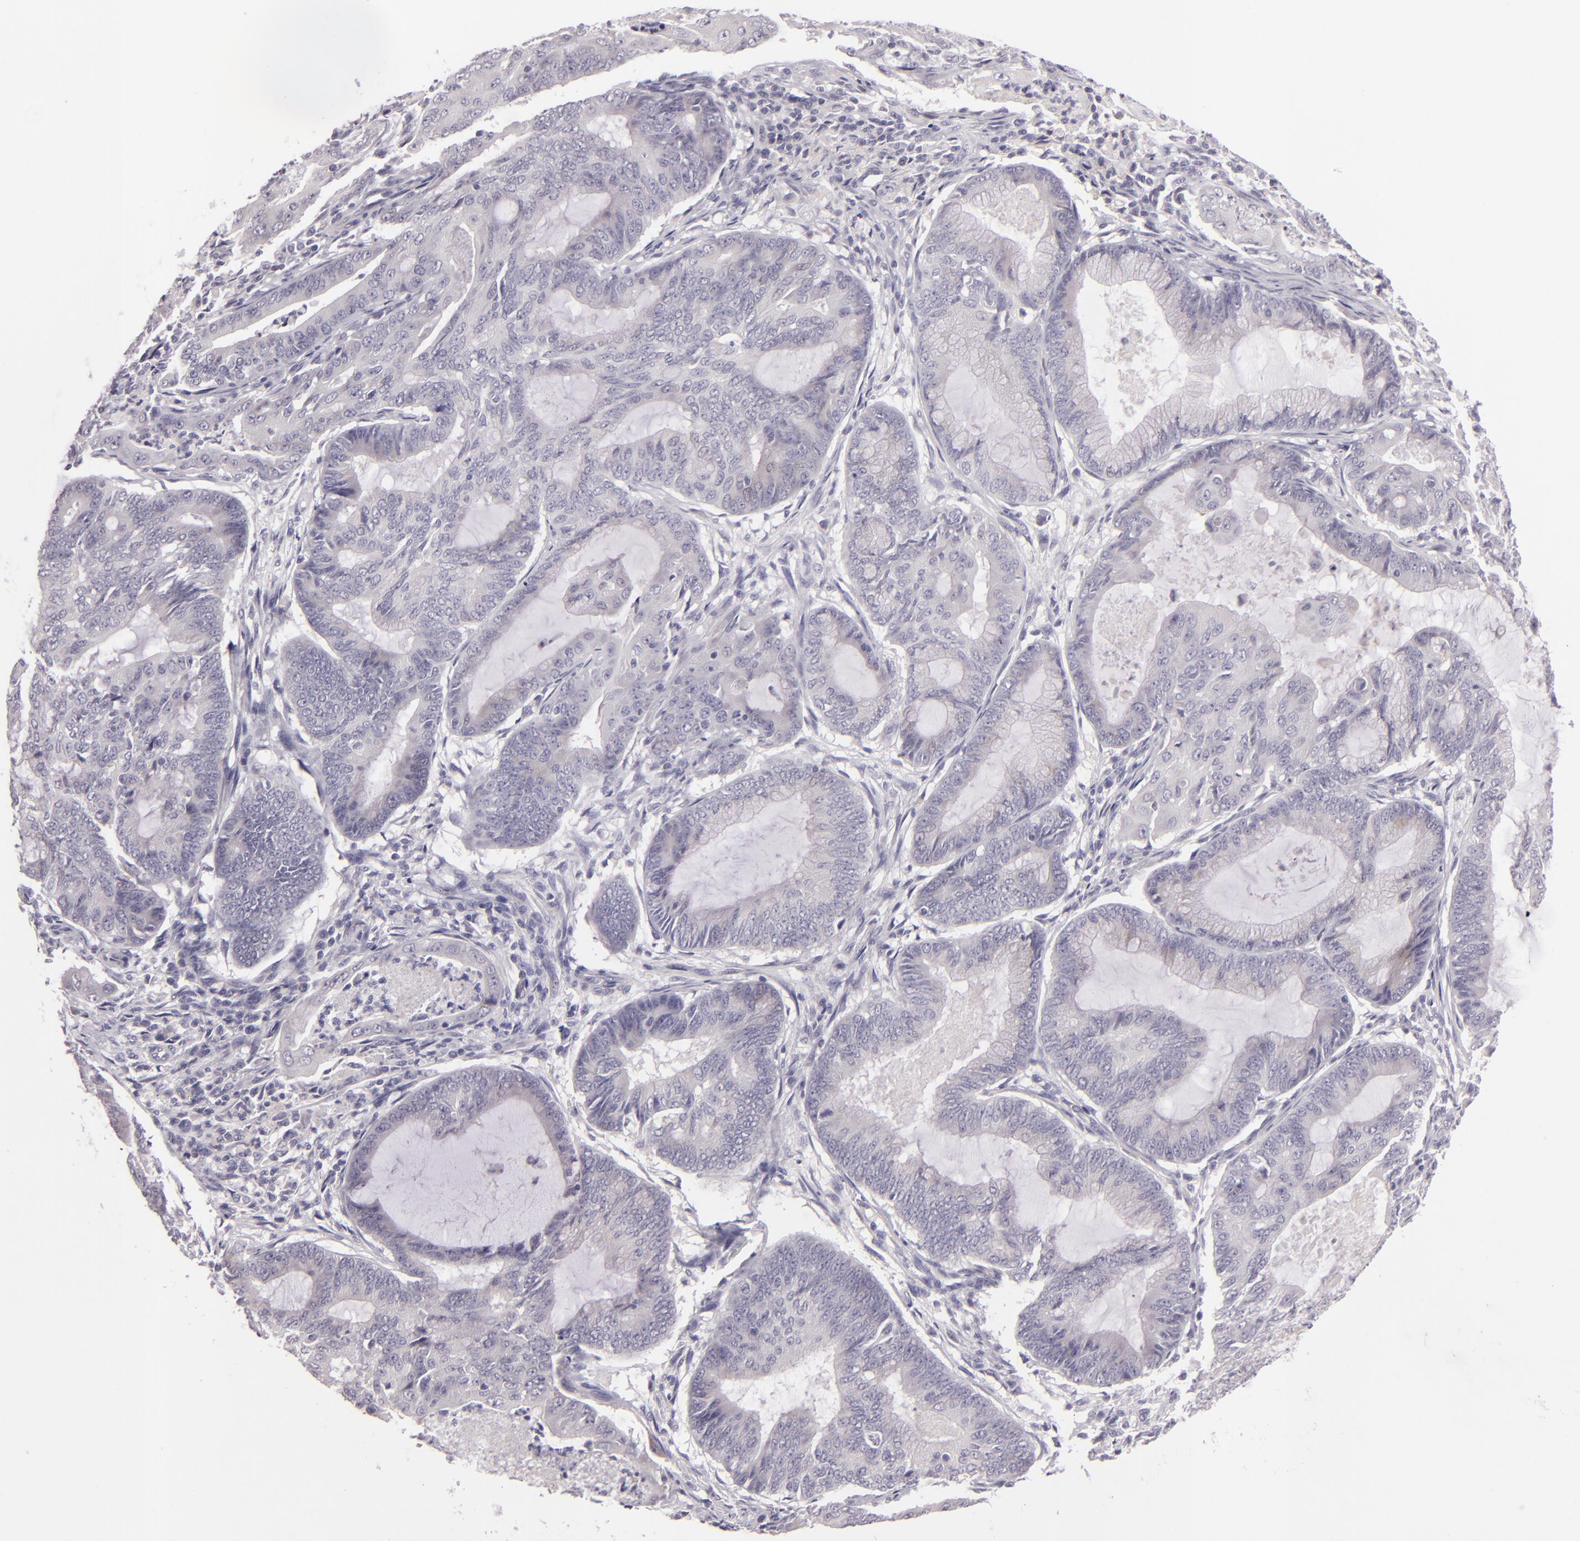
{"staining": {"intensity": "negative", "quantity": "none", "location": "none"}, "tissue": "endometrial cancer", "cell_type": "Tumor cells", "image_type": "cancer", "snomed": [{"axis": "morphology", "description": "Adenocarcinoma, NOS"}, {"axis": "topography", "description": "Endometrium"}], "caption": "Tumor cells show no significant expression in endometrial adenocarcinoma.", "gene": "EGFL6", "patient": {"sex": "female", "age": 63}}